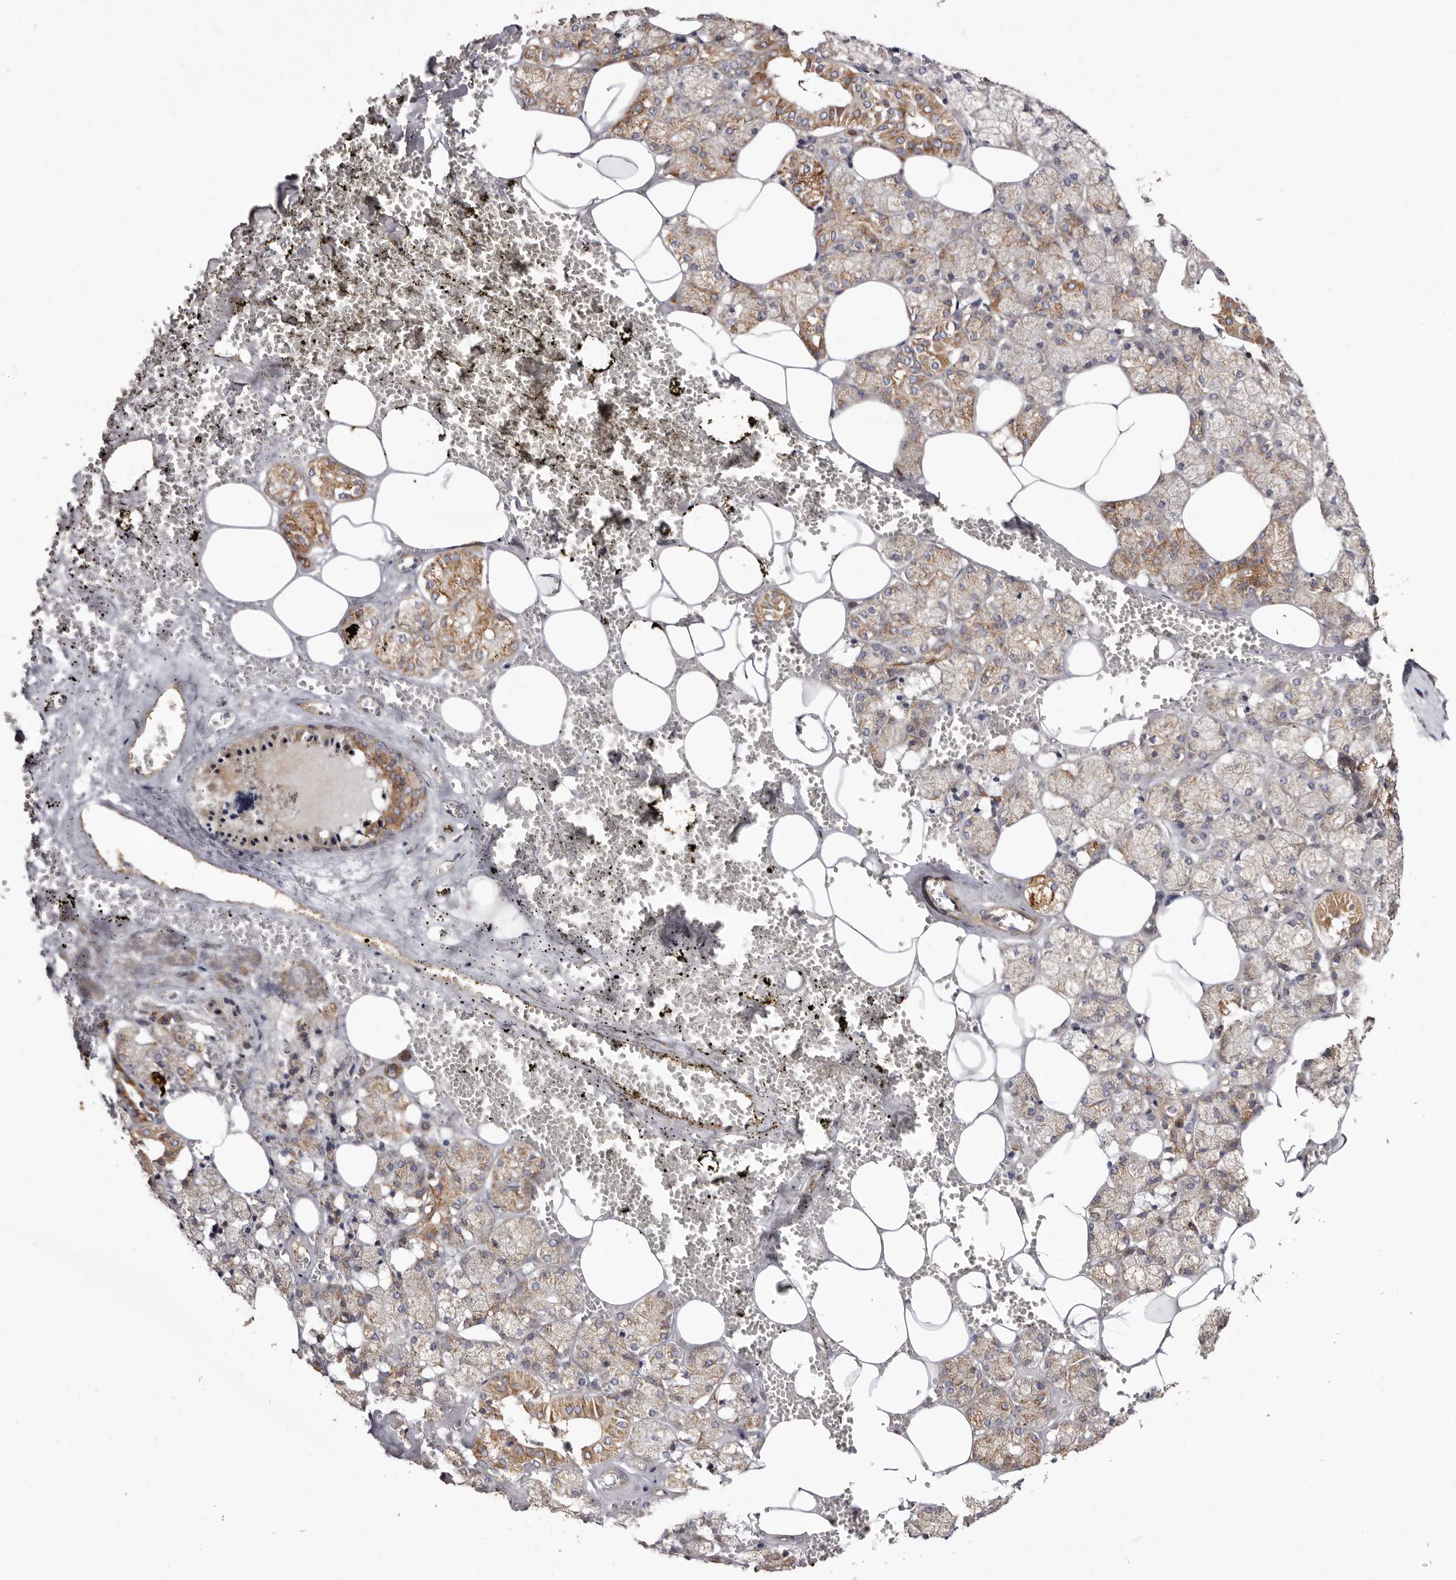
{"staining": {"intensity": "moderate", "quantity": ">75%", "location": "cytoplasmic/membranous"}, "tissue": "salivary gland", "cell_type": "Glandular cells", "image_type": "normal", "snomed": [{"axis": "morphology", "description": "Normal tissue, NOS"}, {"axis": "topography", "description": "Salivary gland"}], "caption": "IHC of unremarkable salivary gland displays medium levels of moderate cytoplasmic/membranous staining in about >75% of glandular cells. Using DAB (brown) and hematoxylin (blue) stains, captured at high magnification using brightfield microscopy.", "gene": "COQ8B", "patient": {"sex": "male", "age": 62}}